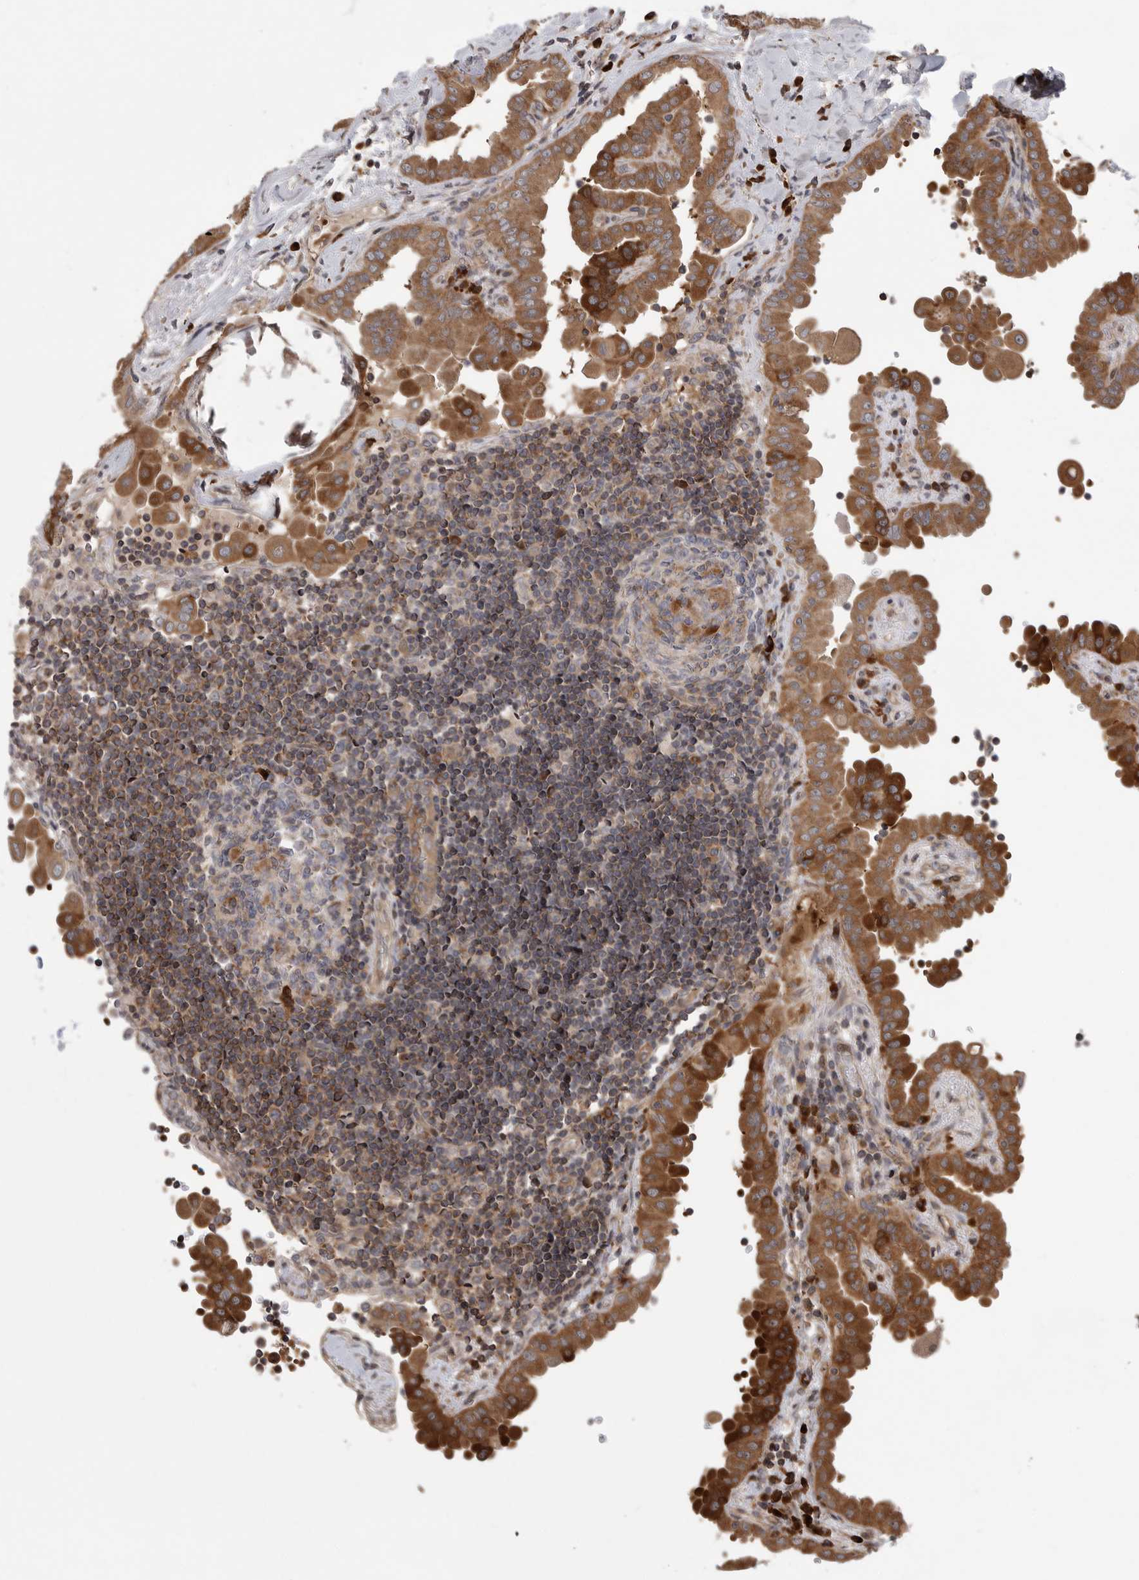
{"staining": {"intensity": "moderate", "quantity": ">75%", "location": "cytoplasmic/membranous"}, "tissue": "thyroid cancer", "cell_type": "Tumor cells", "image_type": "cancer", "snomed": [{"axis": "morphology", "description": "Papillary adenocarcinoma, NOS"}, {"axis": "topography", "description": "Thyroid gland"}], "caption": "High-magnification brightfield microscopy of papillary adenocarcinoma (thyroid) stained with DAB (brown) and counterstained with hematoxylin (blue). tumor cells exhibit moderate cytoplasmic/membranous staining is appreciated in approximately>75% of cells.", "gene": "OXR1", "patient": {"sex": "male", "age": 33}}